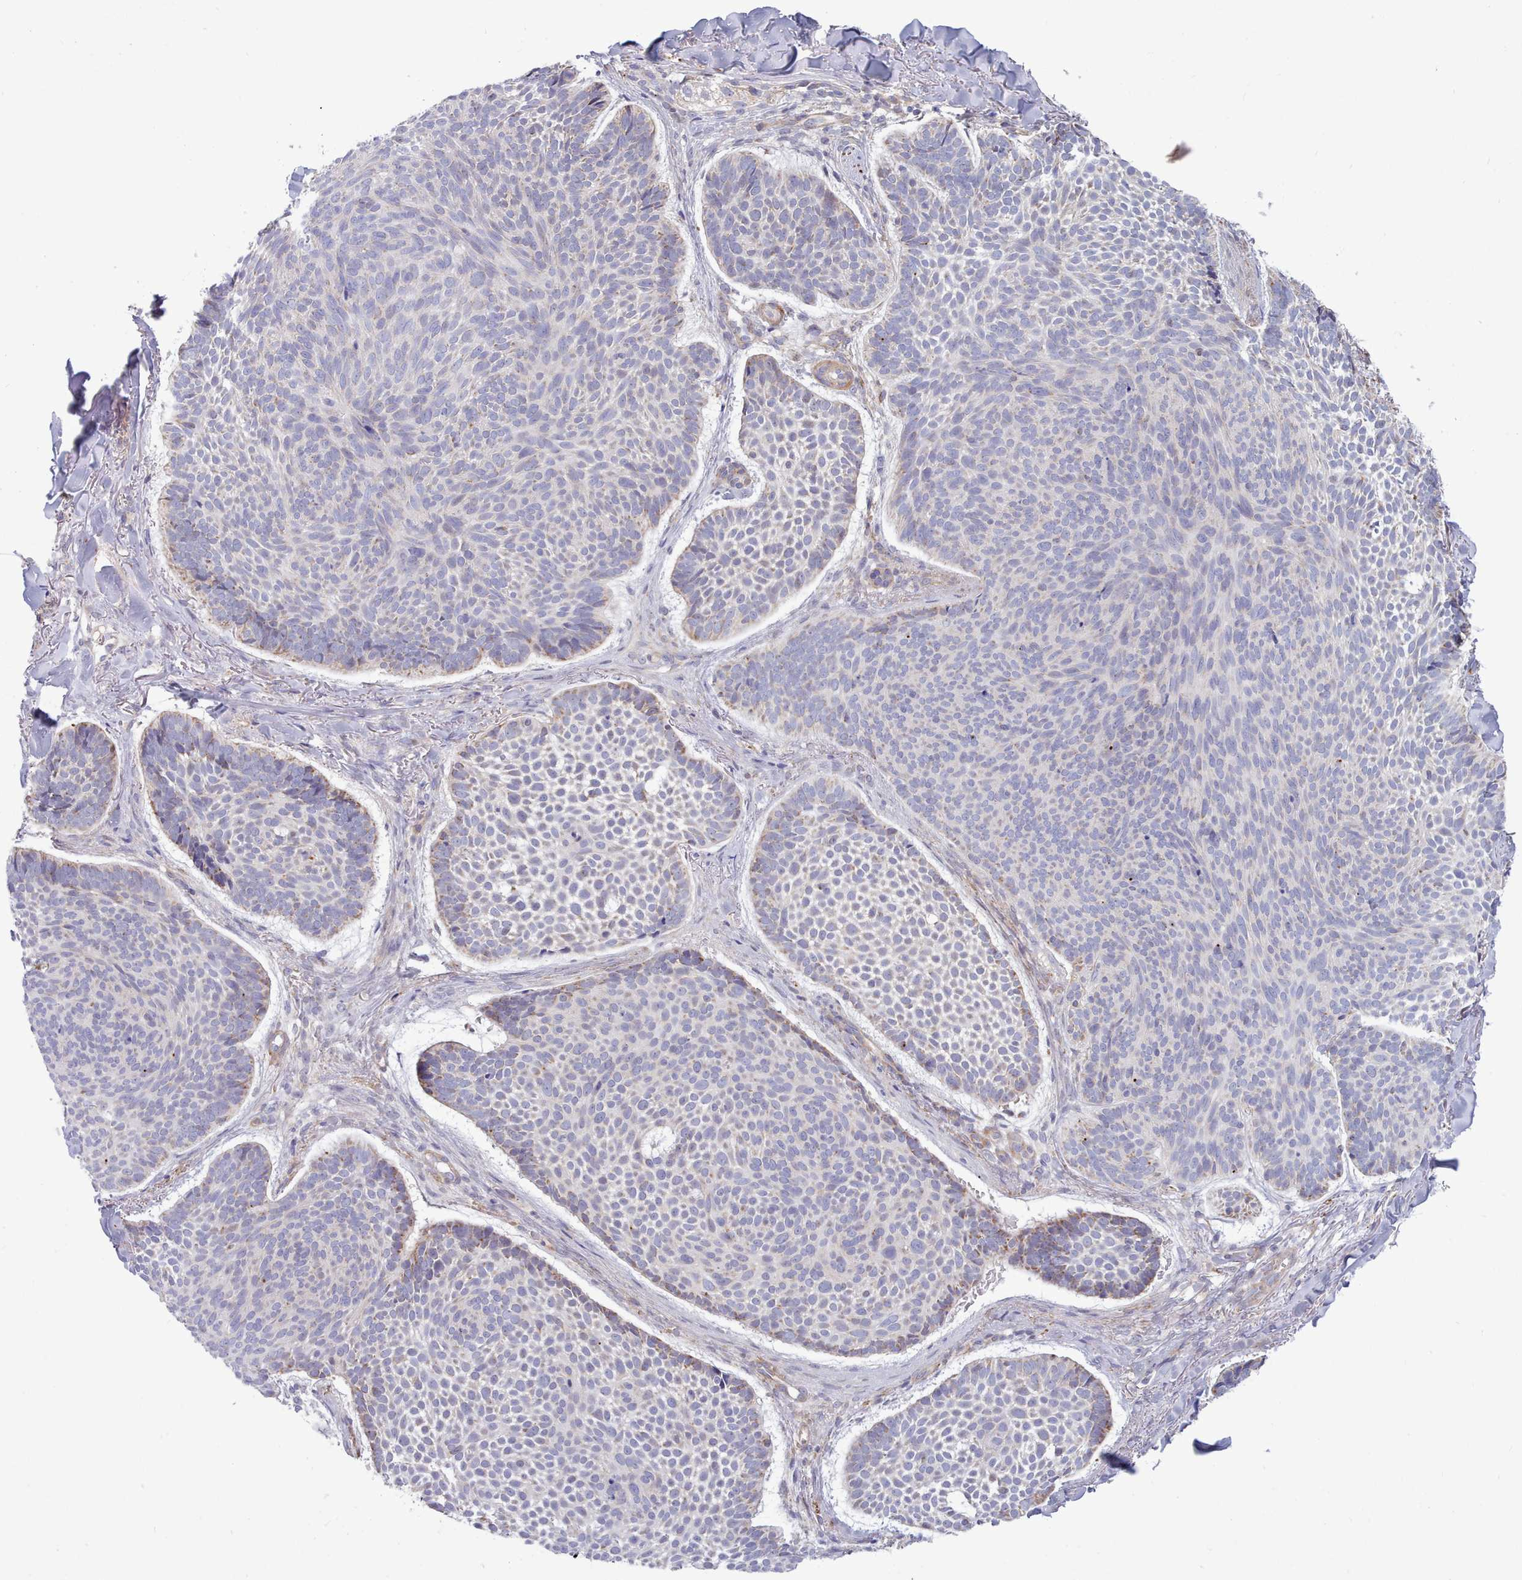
{"staining": {"intensity": "weak", "quantity": "25%-75%", "location": "cytoplasmic/membranous"}, "tissue": "skin cancer", "cell_type": "Tumor cells", "image_type": "cancer", "snomed": [{"axis": "morphology", "description": "Basal cell carcinoma"}, {"axis": "topography", "description": "Skin"}], "caption": "Immunohistochemistry photomicrograph of skin cancer stained for a protein (brown), which shows low levels of weak cytoplasmic/membranous positivity in approximately 25%-75% of tumor cells.", "gene": "MRPL21", "patient": {"sex": "male", "age": 70}}